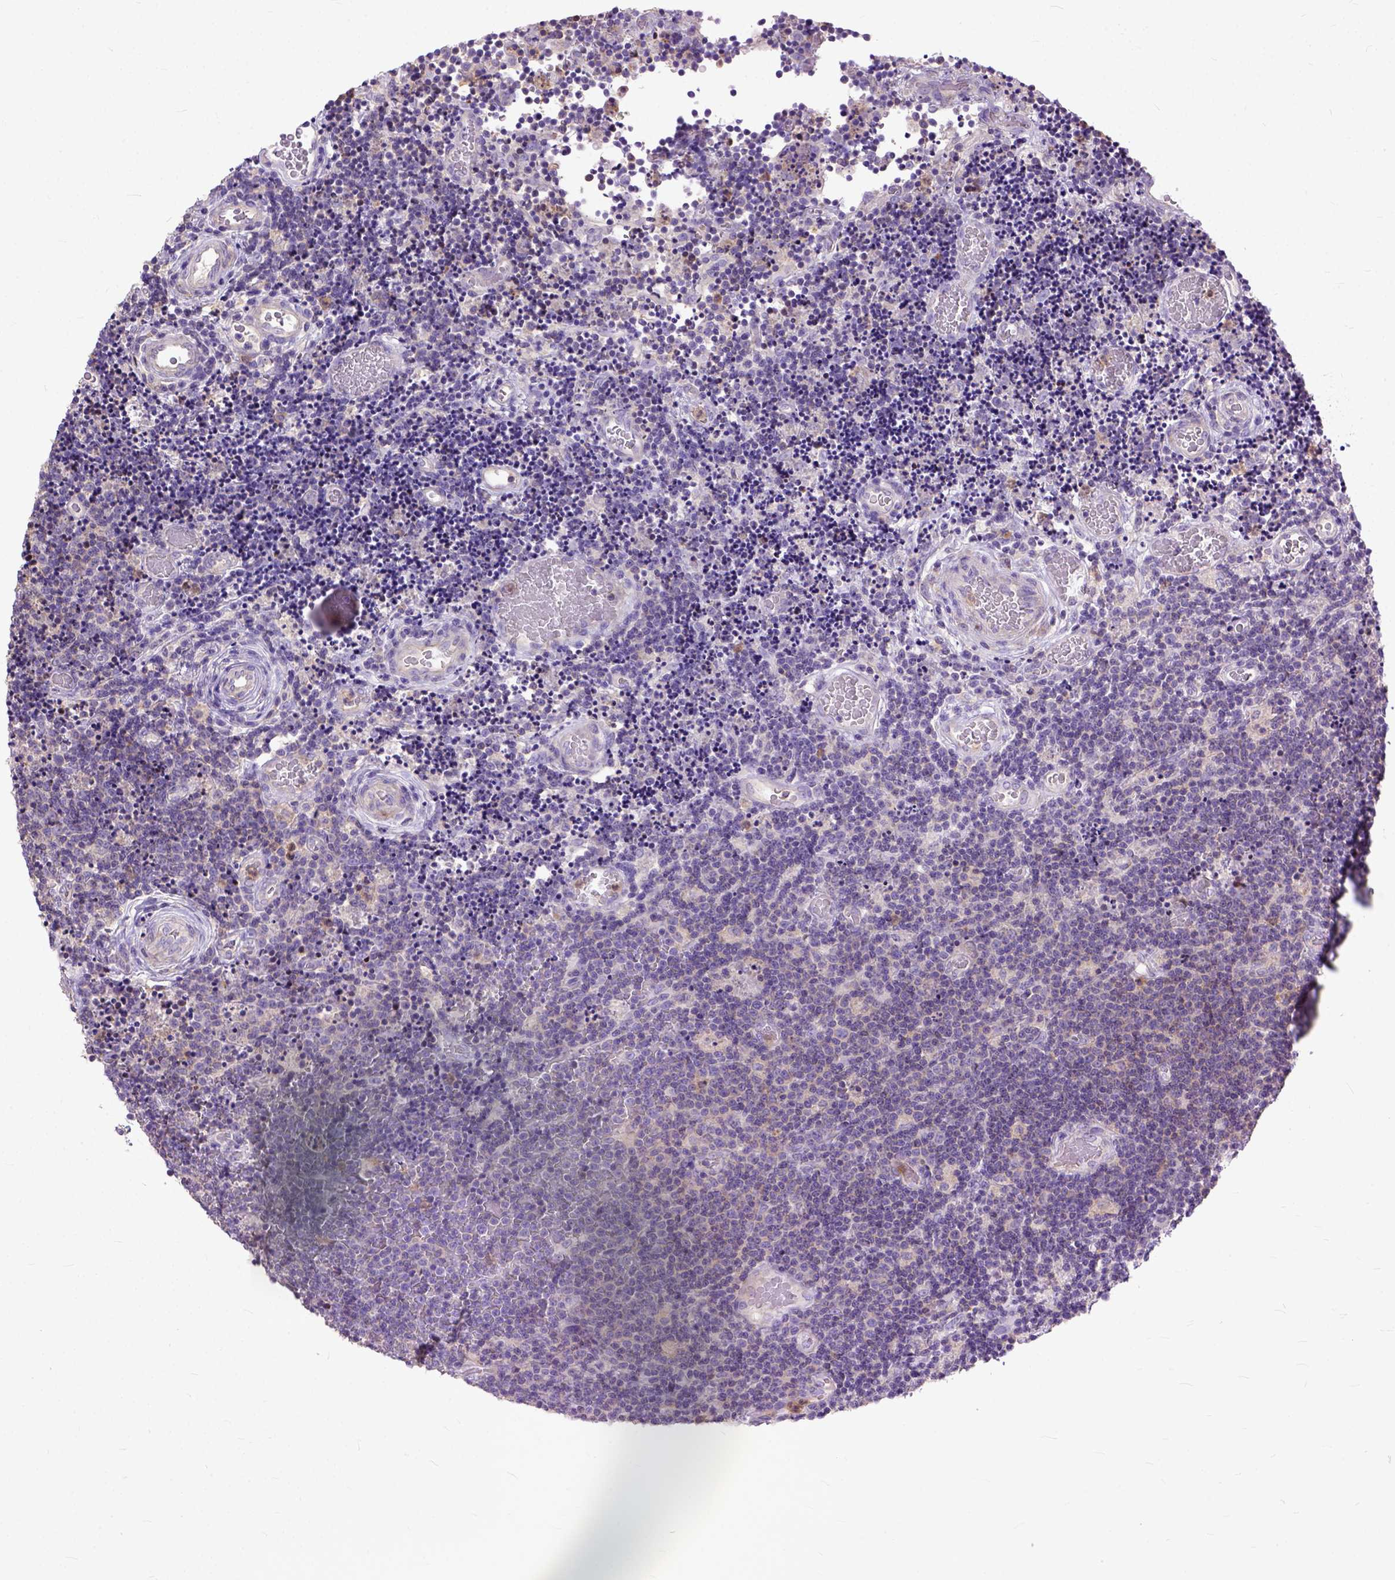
{"staining": {"intensity": "negative", "quantity": "none", "location": "none"}, "tissue": "lymphoma", "cell_type": "Tumor cells", "image_type": "cancer", "snomed": [{"axis": "morphology", "description": "Malignant lymphoma, non-Hodgkin's type, Low grade"}, {"axis": "topography", "description": "Brain"}], "caption": "Human malignant lymphoma, non-Hodgkin's type (low-grade) stained for a protein using immunohistochemistry exhibits no positivity in tumor cells.", "gene": "NAMPT", "patient": {"sex": "female", "age": 66}}